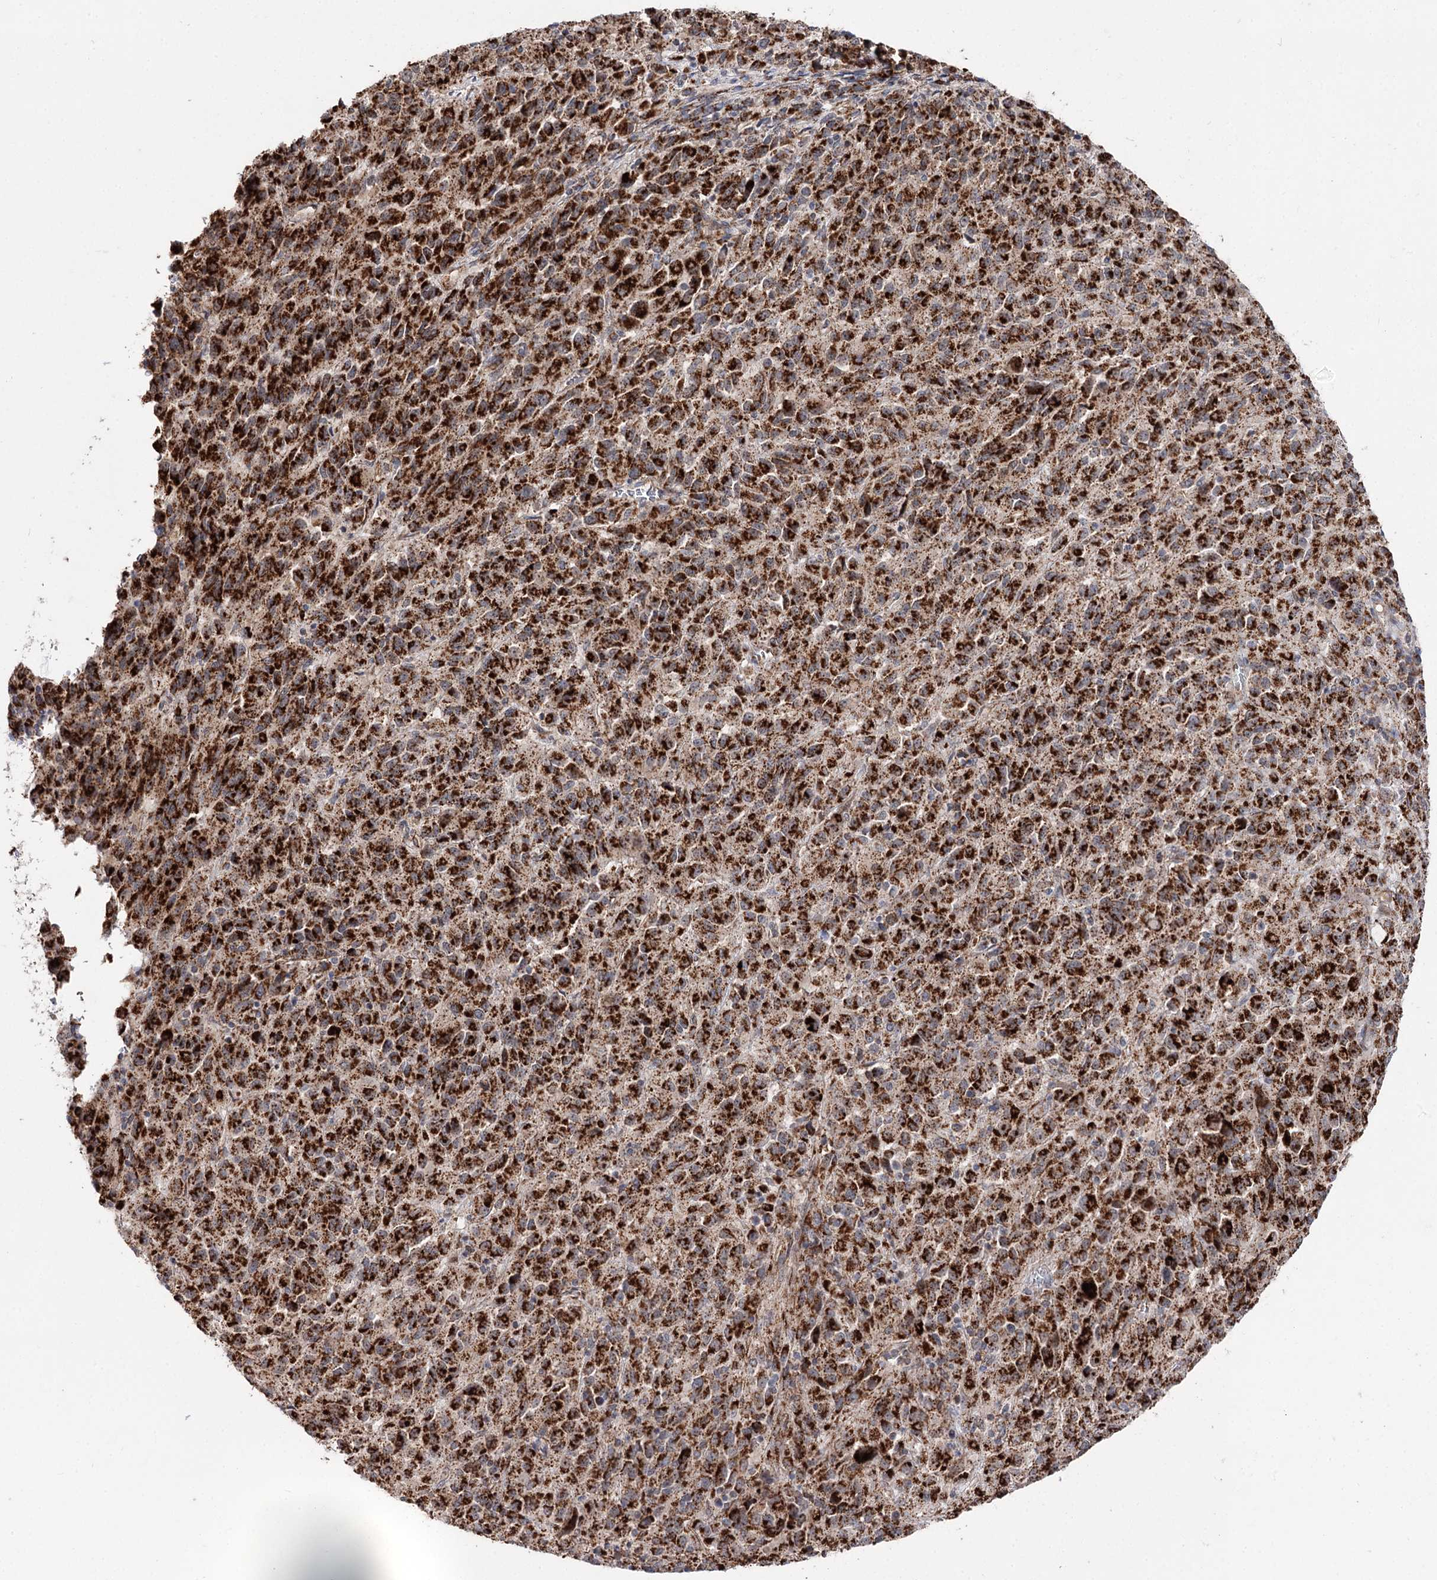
{"staining": {"intensity": "strong", "quantity": ">75%", "location": "cytoplasmic/membranous"}, "tissue": "melanoma", "cell_type": "Tumor cells", "image_type": "cancer", "snomed": [{"axis": "morphology", "description": "Malignant melanoma, Metastatic site"}, {"axis": "topography", "description": "Lung"}], "caption": "This histopathology image exhibits immunohistochemistry staining of human malignant melanoma (metastatic site), with high strong cytoplasmic/membranous positivity in approximately >75% of tumor cells.", "gene": "CBR4", "patient": {"sex": "male", "age": 64}}